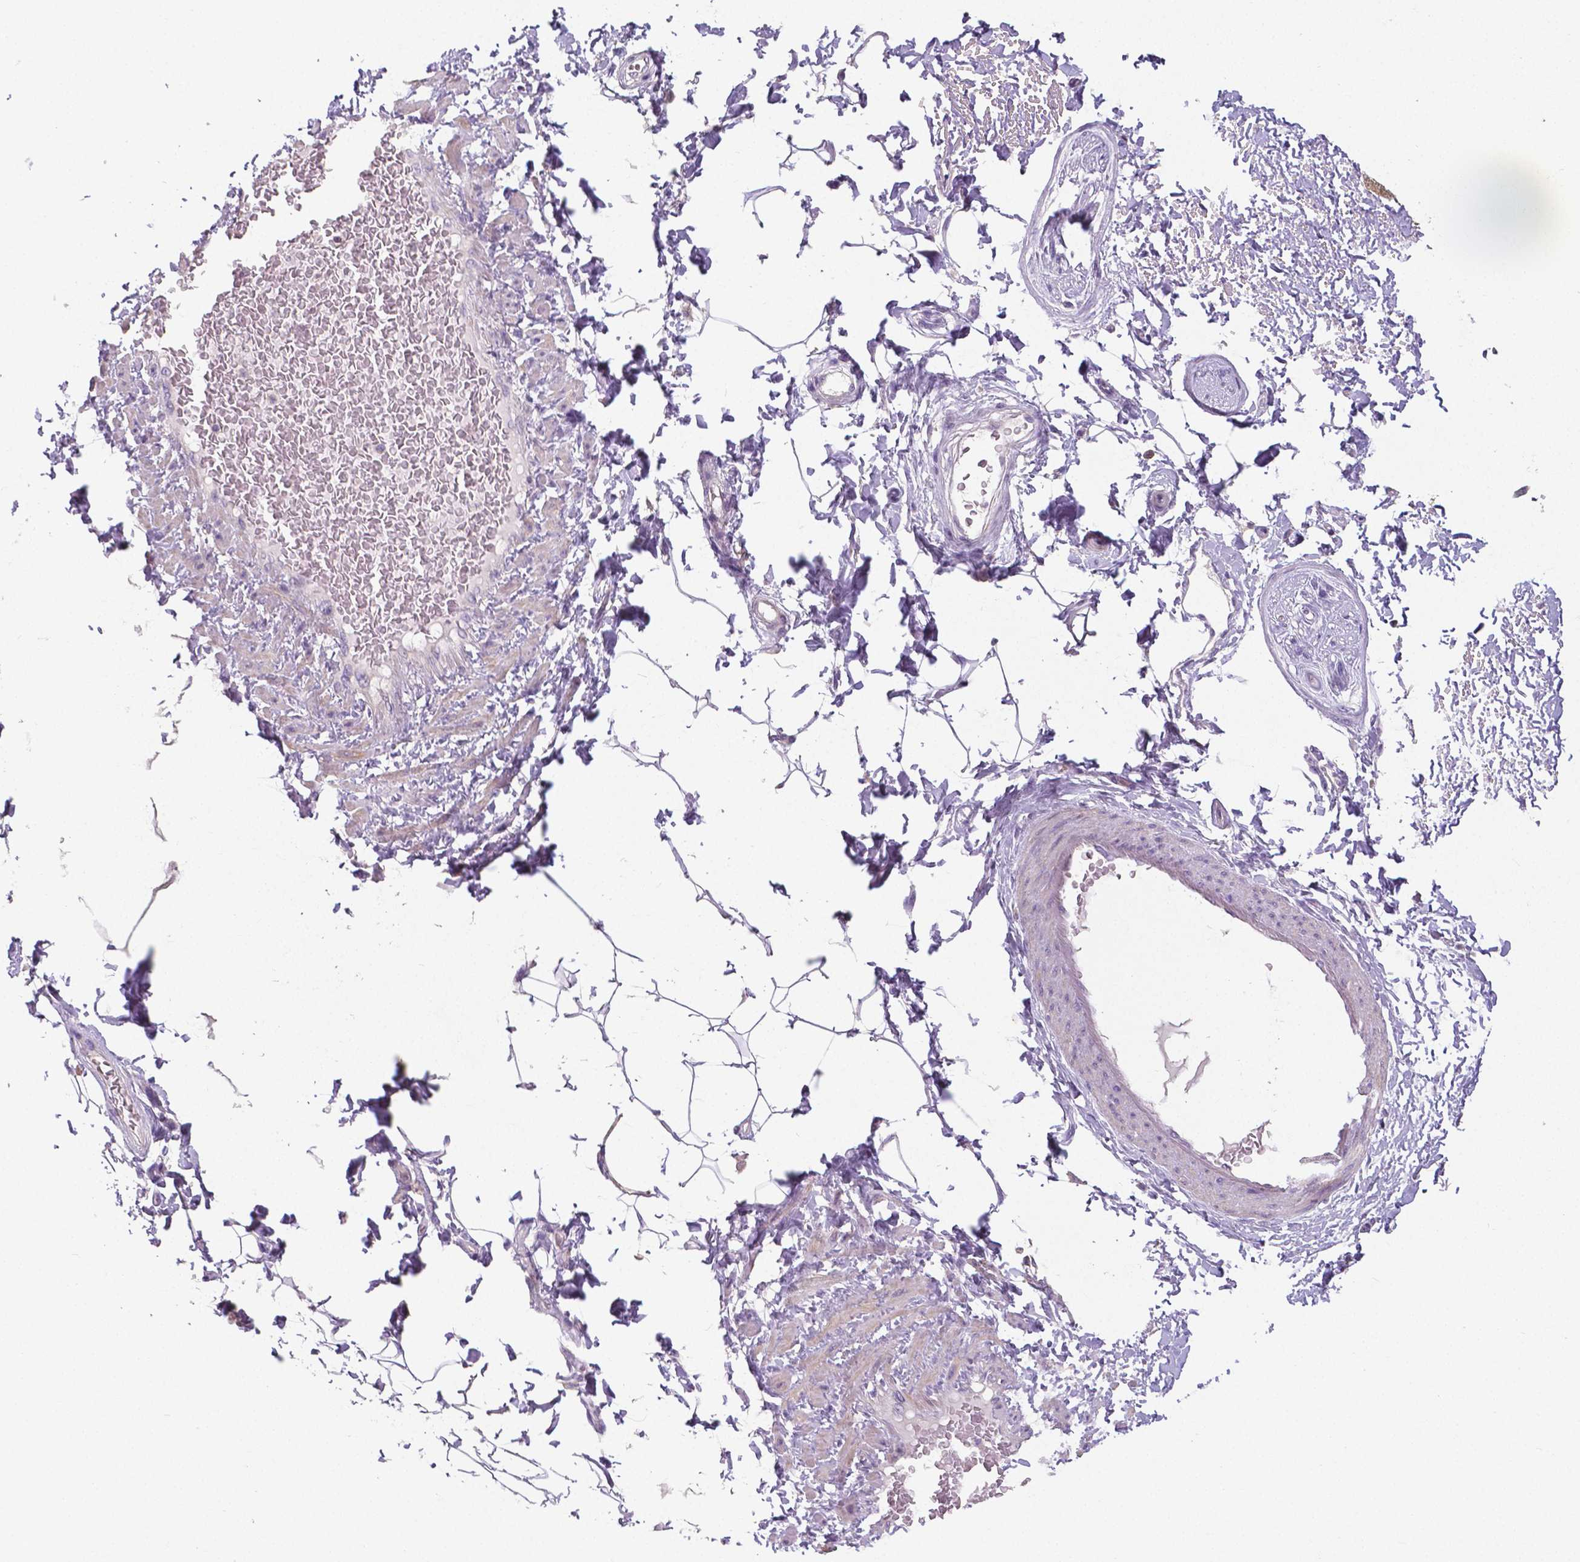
{"staining": {"intensity": "negative", "quantity": "none", "location": "none"}, "tissue": "adipose tissue", "cell_type": "Adipocytes", "image_type": "normal", "snomed": [{"axis": "morphology", "description": "Normal tissue, NOS"}, {"axis": "topography", "description": "Peripheral nerve tissue"}], "caption": "Immunohistochemical staining of unremarkable adipose tissue demonstrates no significant expression in adipocytes. Nuclei are stained in blue.", "gene": "CRMP1", "patient": {"sex": "male", "age": 51}}